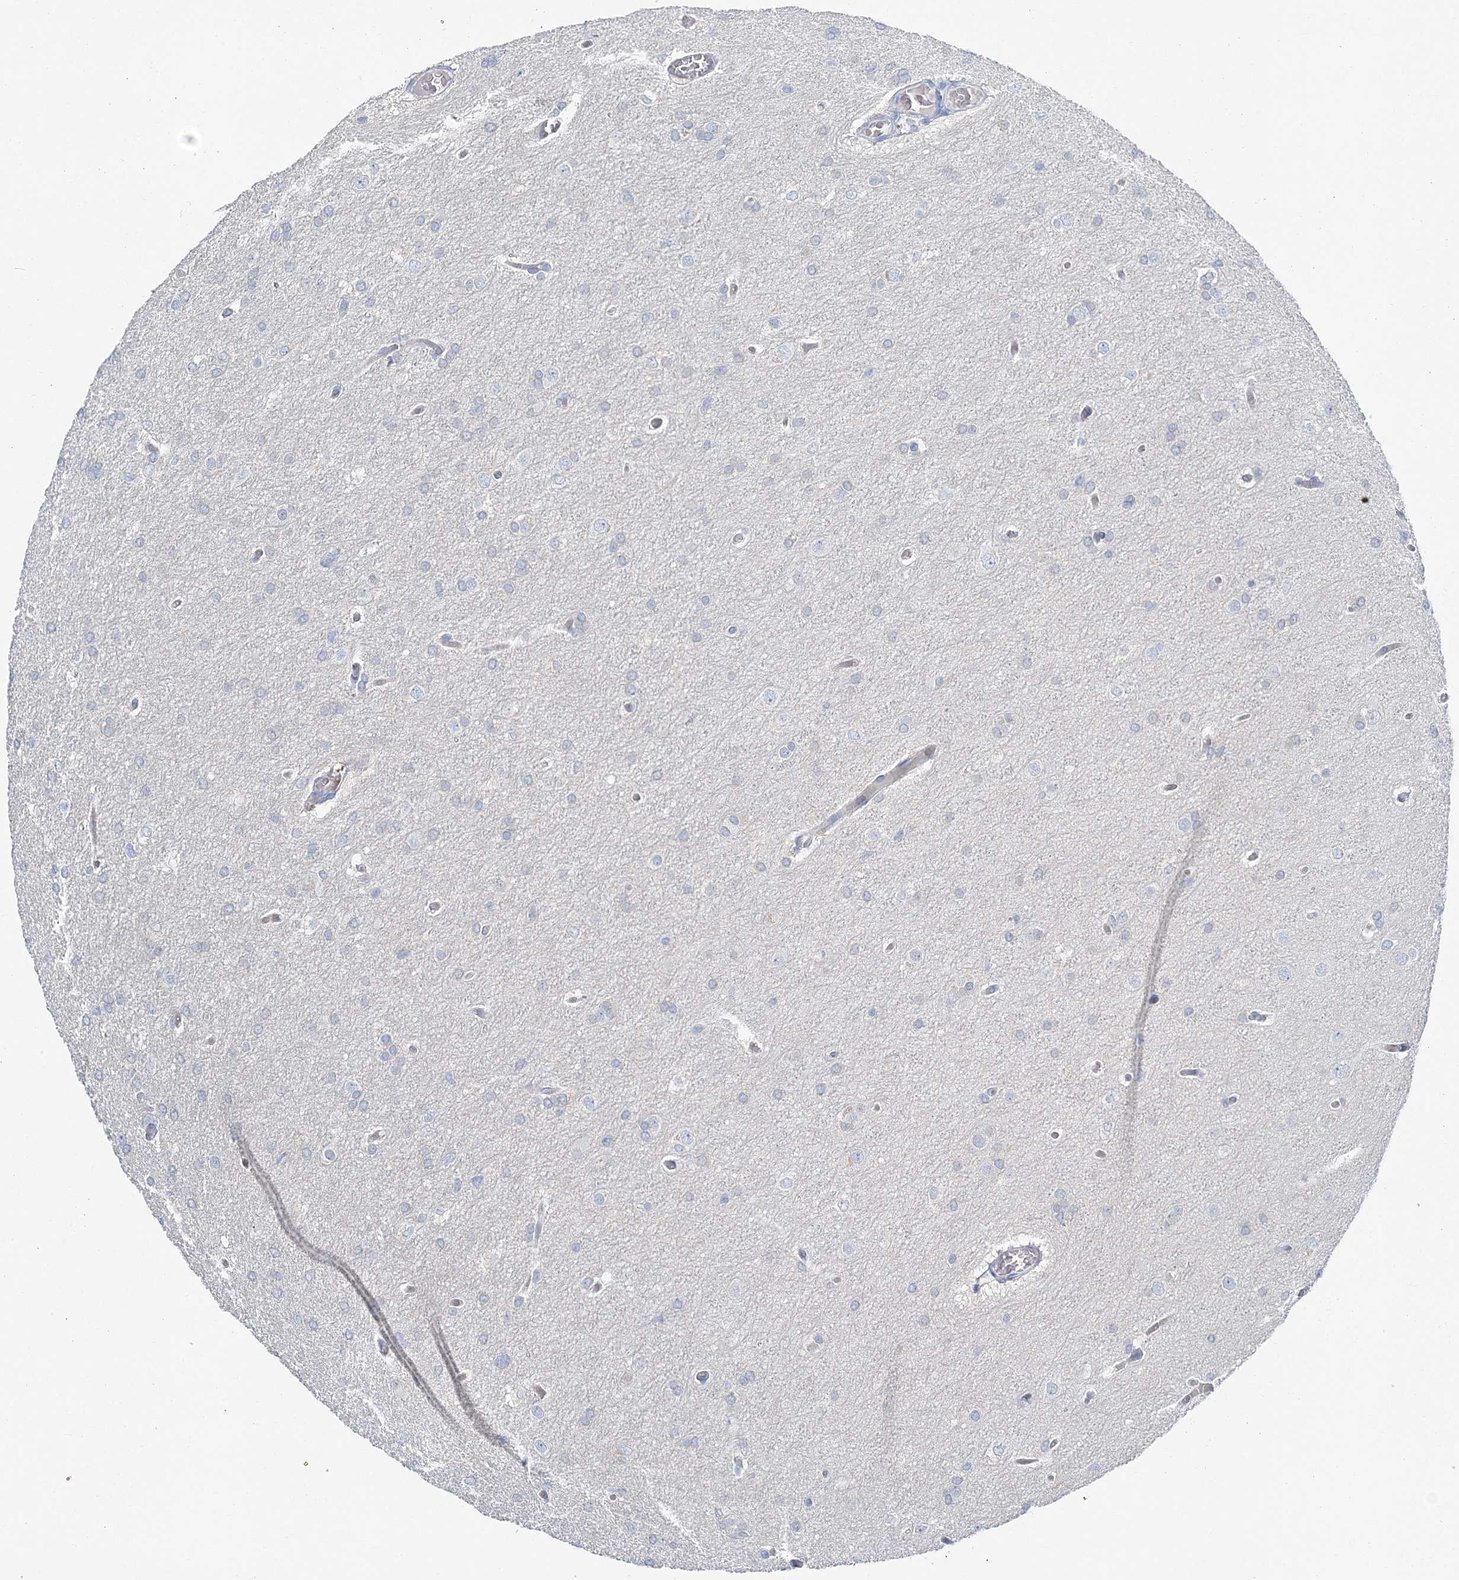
{"staining": {"intensity": "negative", "quantity": "none", "location": "none"}, "tissue": "glioma", "cell_type": "Tumor cells", "image_type": "cancer", "snomed": [{"axis": "morphology", "description": "Glioma, malignant, High grade"}, {"axis": "topography", "description": "Cerebral cortex"}], "caption": "A high-resolution image shows immunohistochemistry (IHC) staining of glioma, which exhibits no significant positivity in tumor cells.", "gene": "VILL", "patient": {"sex": "female", "age": 36}}